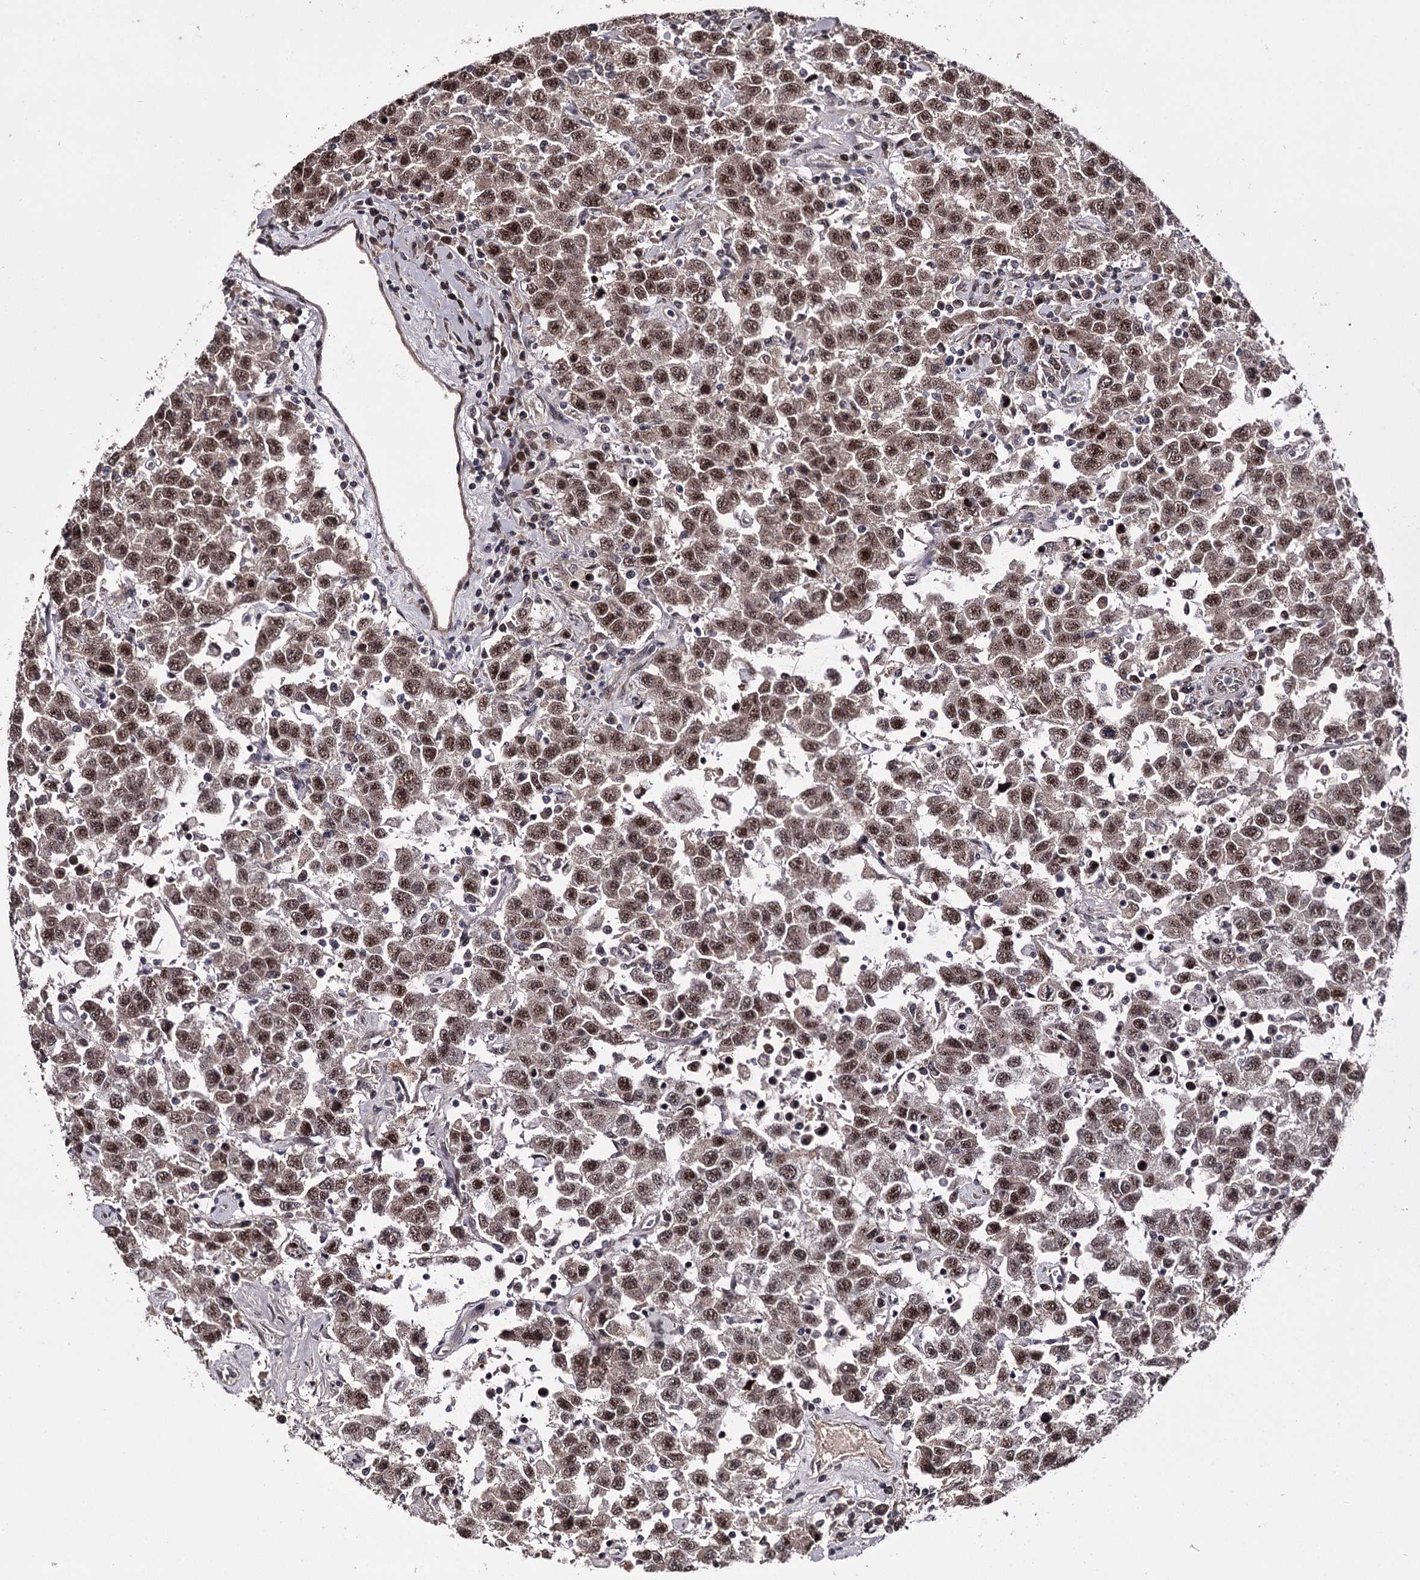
{"staining": {"intensity": "moderate", "quantity": ">75%", "location": "nuclear"}, "tissue": "testis cancer", "cell_type": "Tumor cells", "image_type": "cancer", "snomed": [{"axis": "morphology", "description": "Seminoma, NOS"}, {"axis": "topography", "description": "Testis"}], "caption": "A photomicrograph of testis cancer stained for a protein demonstrates moderate nuclear brown staining in tumor cells.", "gene": "RNF44", "patient": {"sex": "male", "age": 41}}